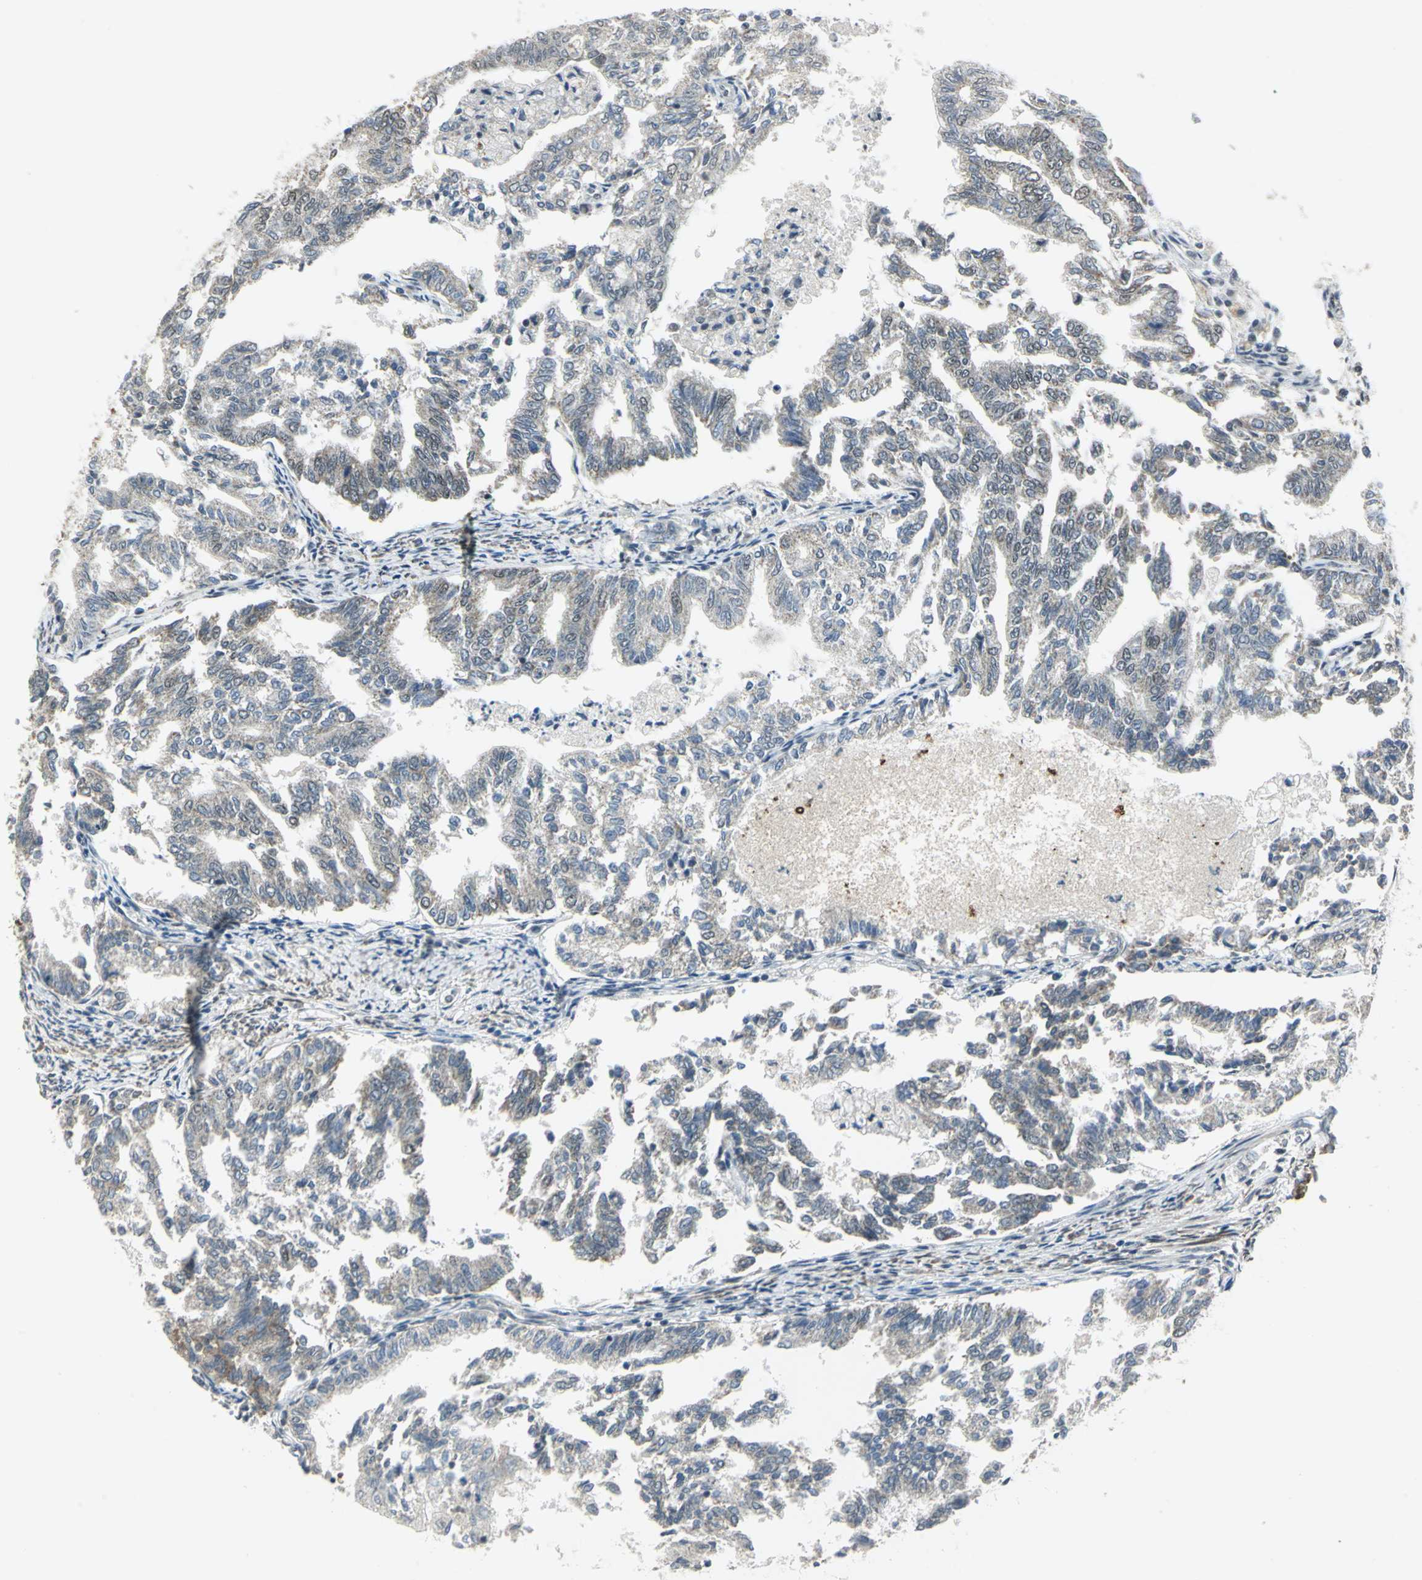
{"staining": {"intensity": "weak", "quantity": "25%-75%", "location": "cytoplasmic/membranous"}, "tissue": "endometrial cancer", "cell_type": "Tumor cells", "image_type": "cancer", "snomed": [{"axis": "morphology", "description": "Adenocarcinoma, NOS"}, {"axis": "topography", "description": "Endometrium"}], "caption": "An image of adenocarcinoma (endometrial) stained for a protein displays weak cytoplasmic/membranous brown staining in tumor cells.", "gene": "MTA1", "patient": {"sex": "female", "age": 79}}